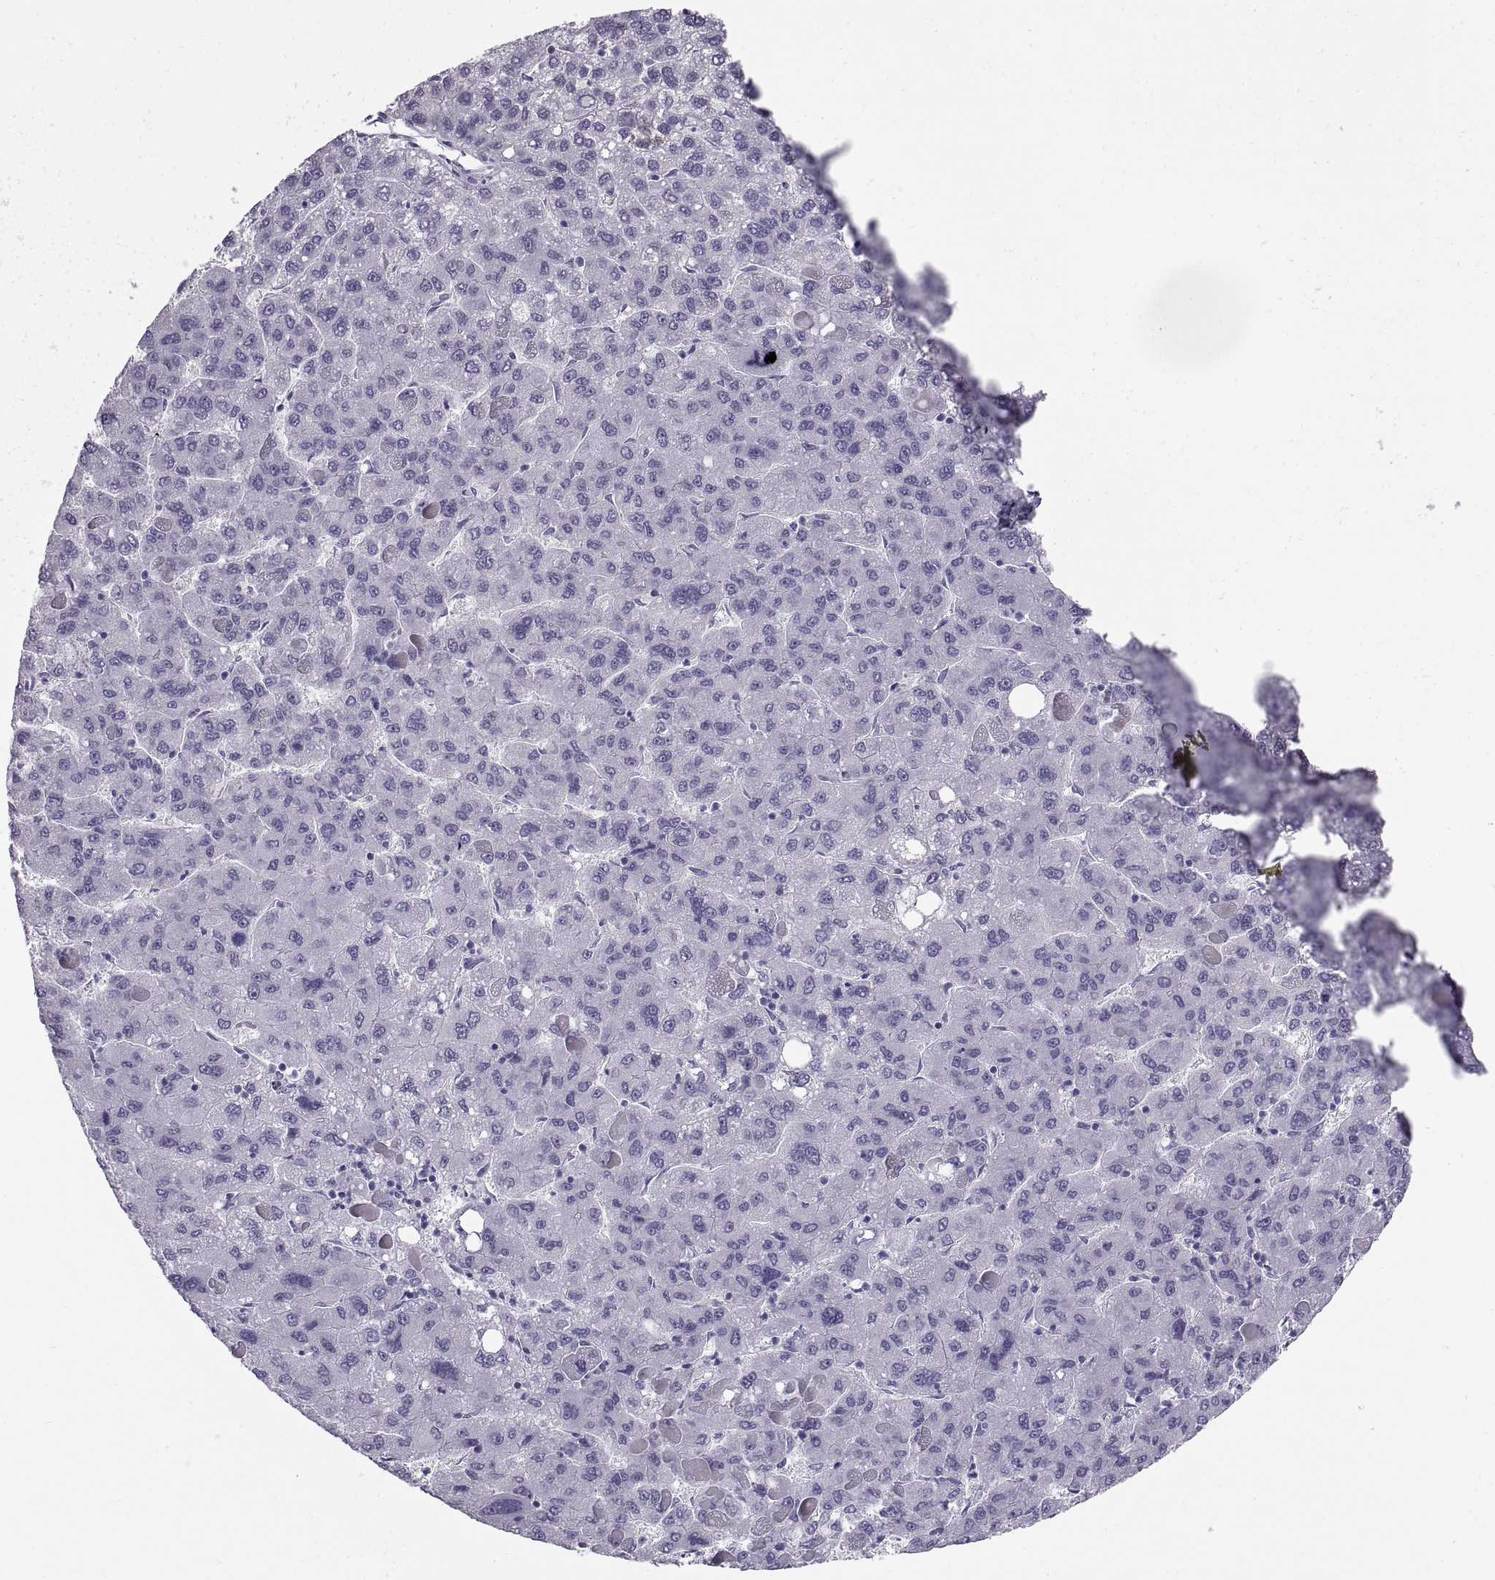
{"staining": {"intensity": "negative", "quantity": "none", "location": "none"}, "tissue": "liver cancer", "cell_type": "Tumor cells", "image_type": "cancer", "snomed": [{"axis": "morphology", "description": "Carcinoma, Hepatocellular, NOS"}, {"axis": "topography", "description": "Liver"}], "caption": "The image reveals no staining of tumor cells in liver hepatocellular carcinoma.", "gene": "QRICH2", "patient": {"sex": "female", "age": 82}}